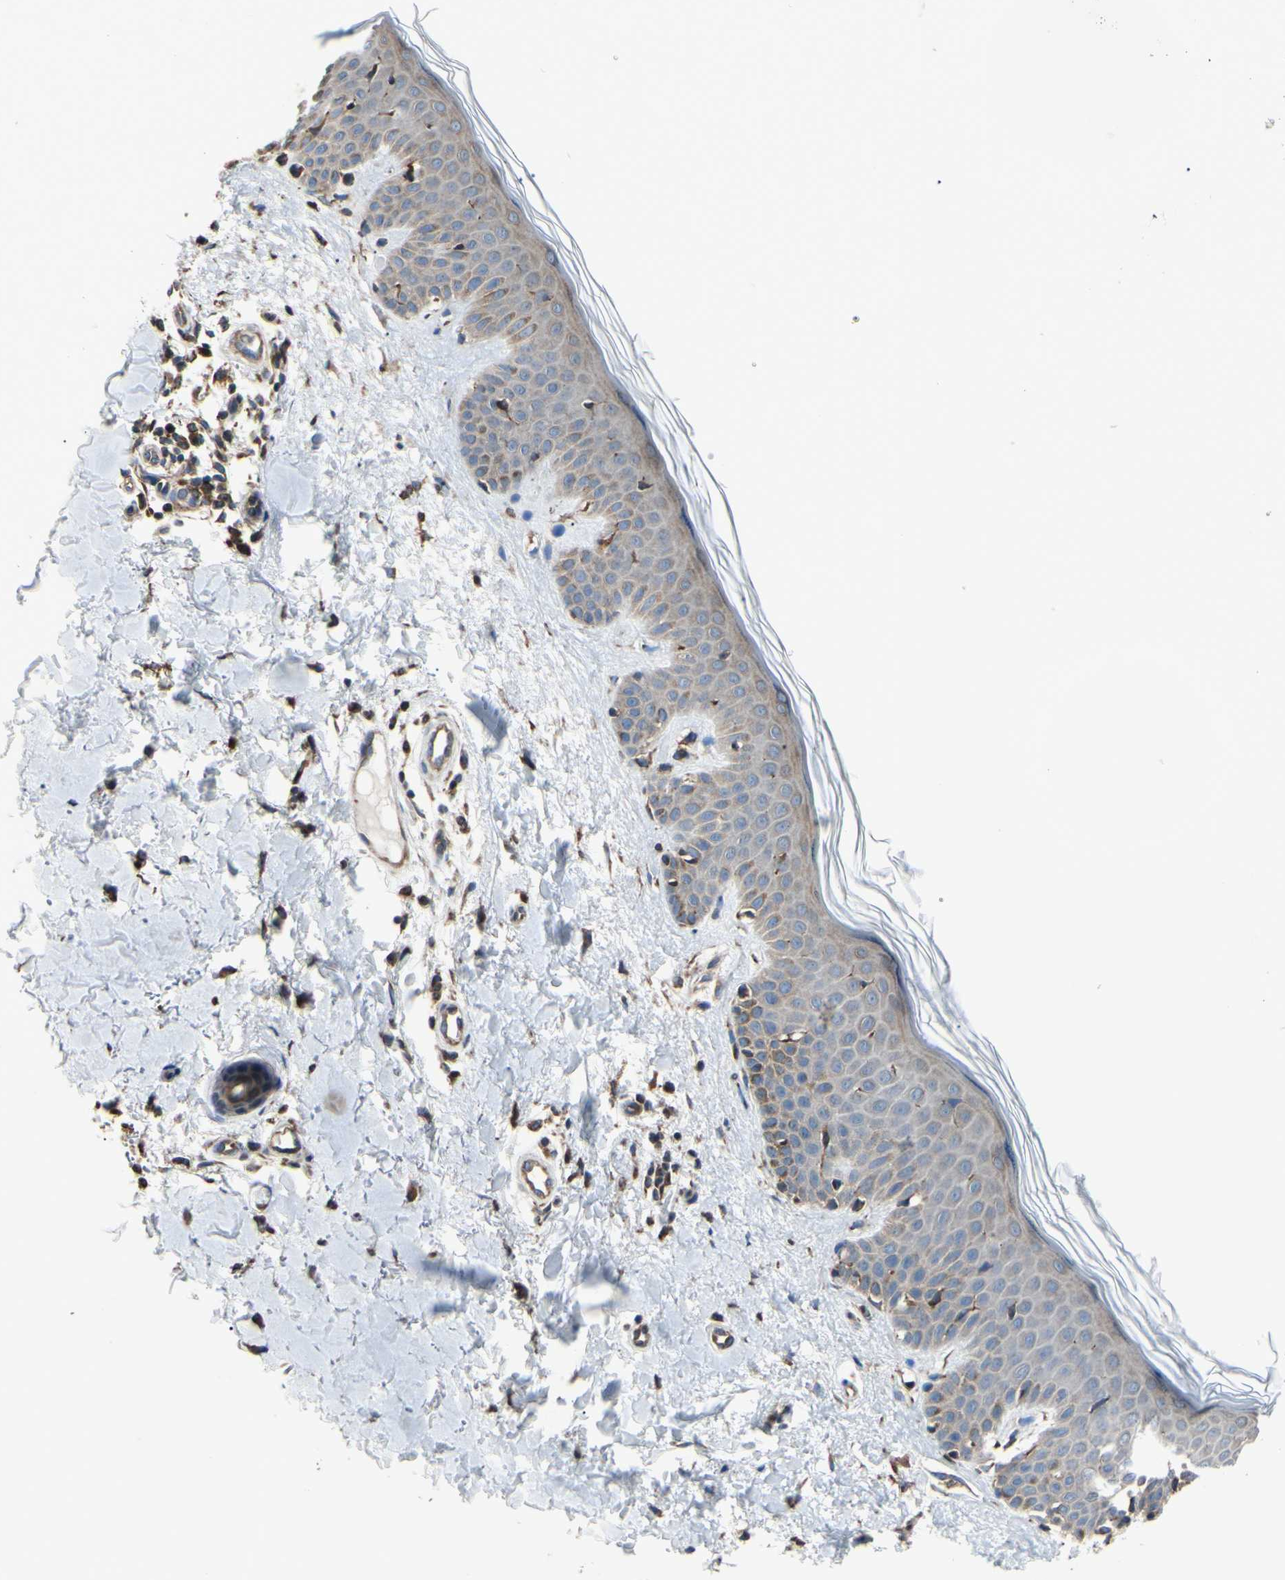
{"staining": {"intensity": "moderate", "quantity": "25%-75%", "location": "cytoplasmic/membranous"}, "tissue": "skin", "cell_type": "Fibroblasts", "image_type": "normal", "snomed": [{"axis": "morphology", "description": "Normal tissue, NOS"}, {"axis": "topography", "description": "Skin"}], "caption": "Immunohistochemical staining of benign human skin demonstrates medium levels of moderate cytoplasmic/membranous staining in about 25%-75% of fibroblasts.", "gene": "BMF", "patient": {"sex": "male", "age": 67}}